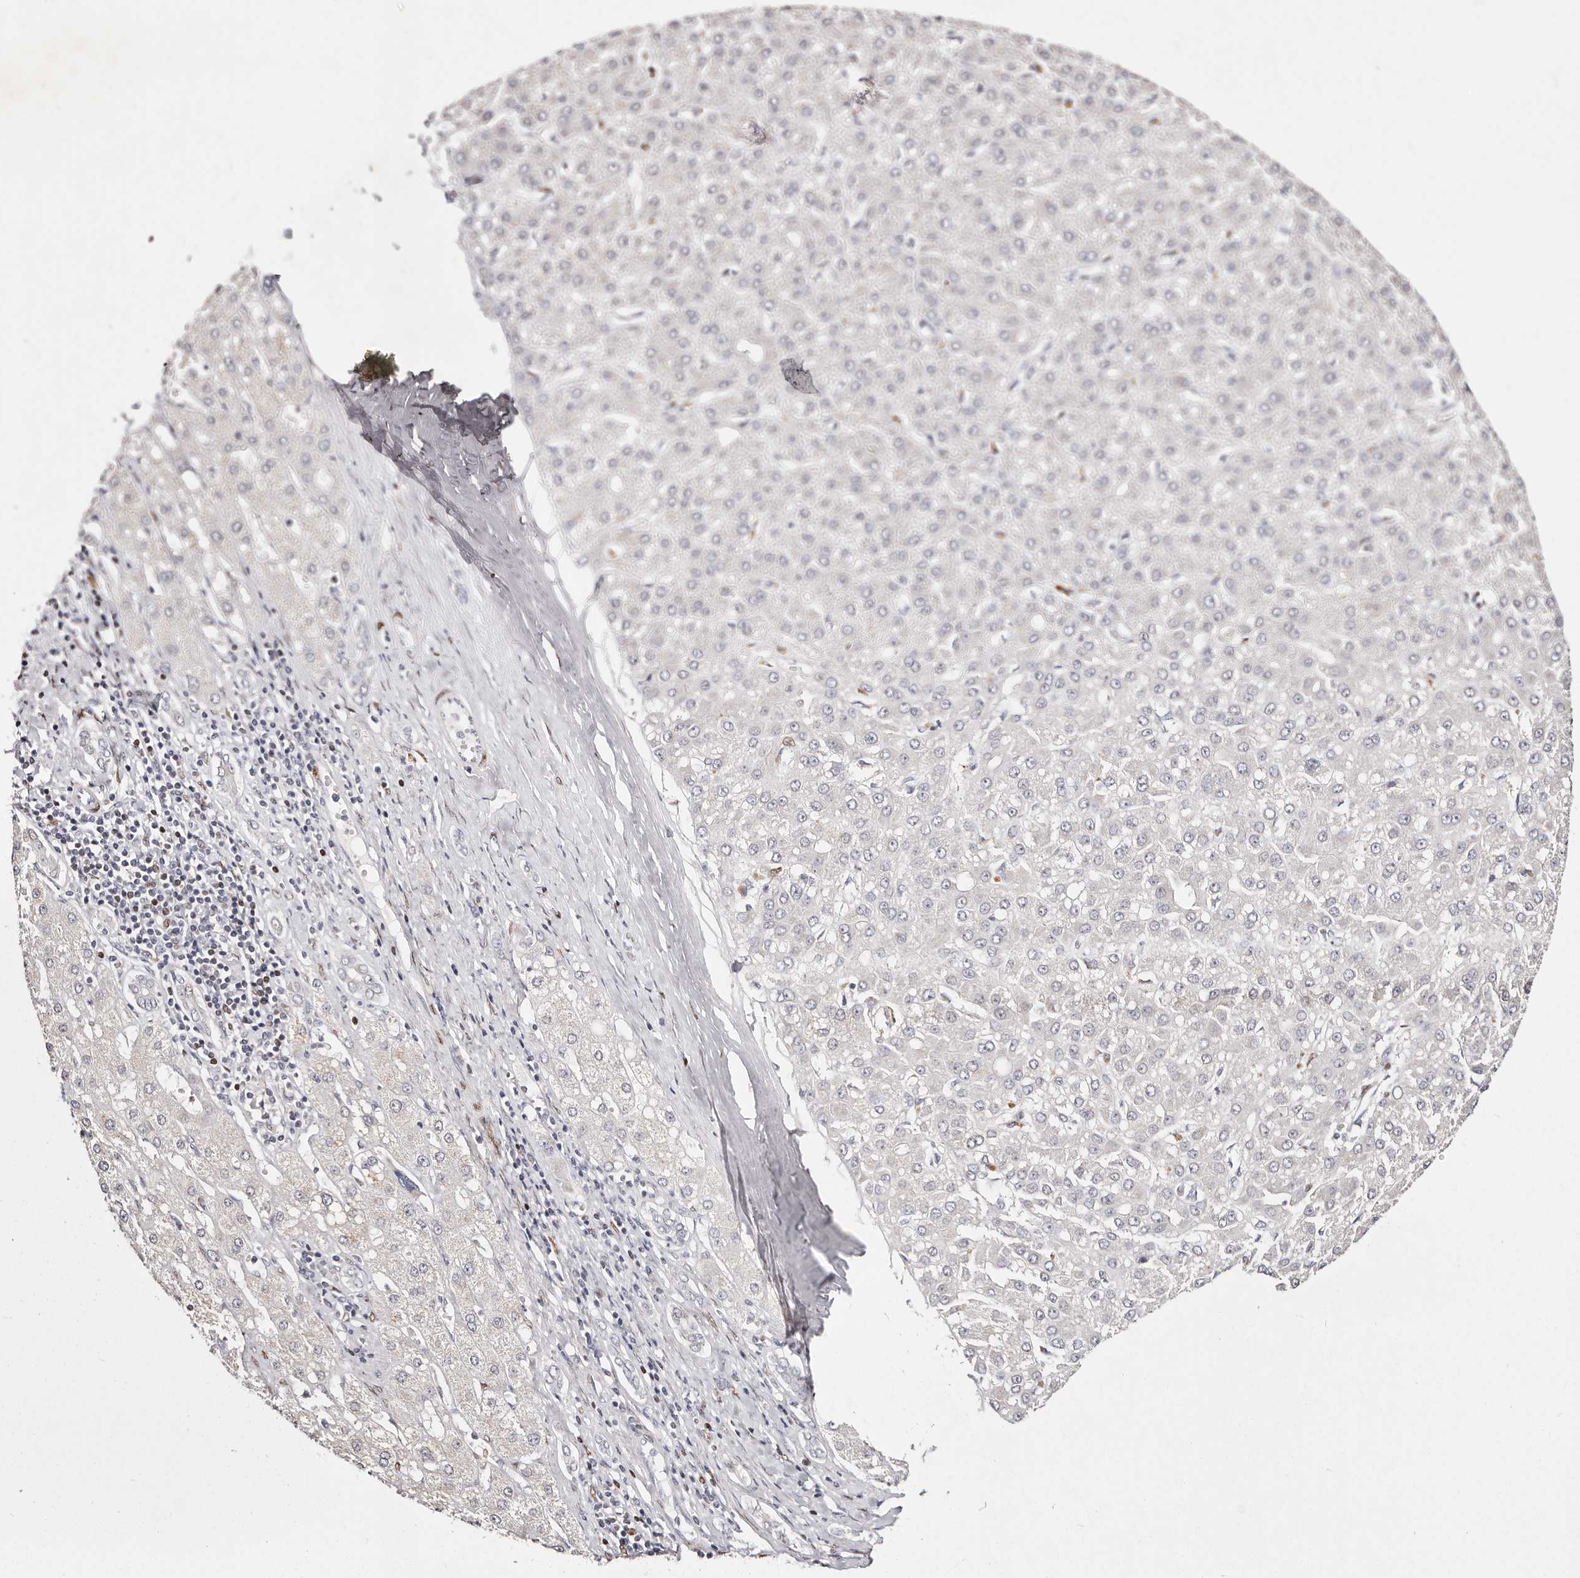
{"staining": {"intensity": "negative", "quantity": "none", "location": "none"}, "tissue": "liver cancer", "cell_type": "Tumor cells", "image_type": "cancer", "snomed": [{"axis": "morphology", "description": "Carcinoma, Hepatocellular, NOS"}, {"axis": "topography", "description": "Liver"}], "caption": "An image of human liver hepatocellular carcinoma is negative for staining in tumor cells.", "gene": "IQGAP3", "patient": {"sex": "male", "age": 67}}